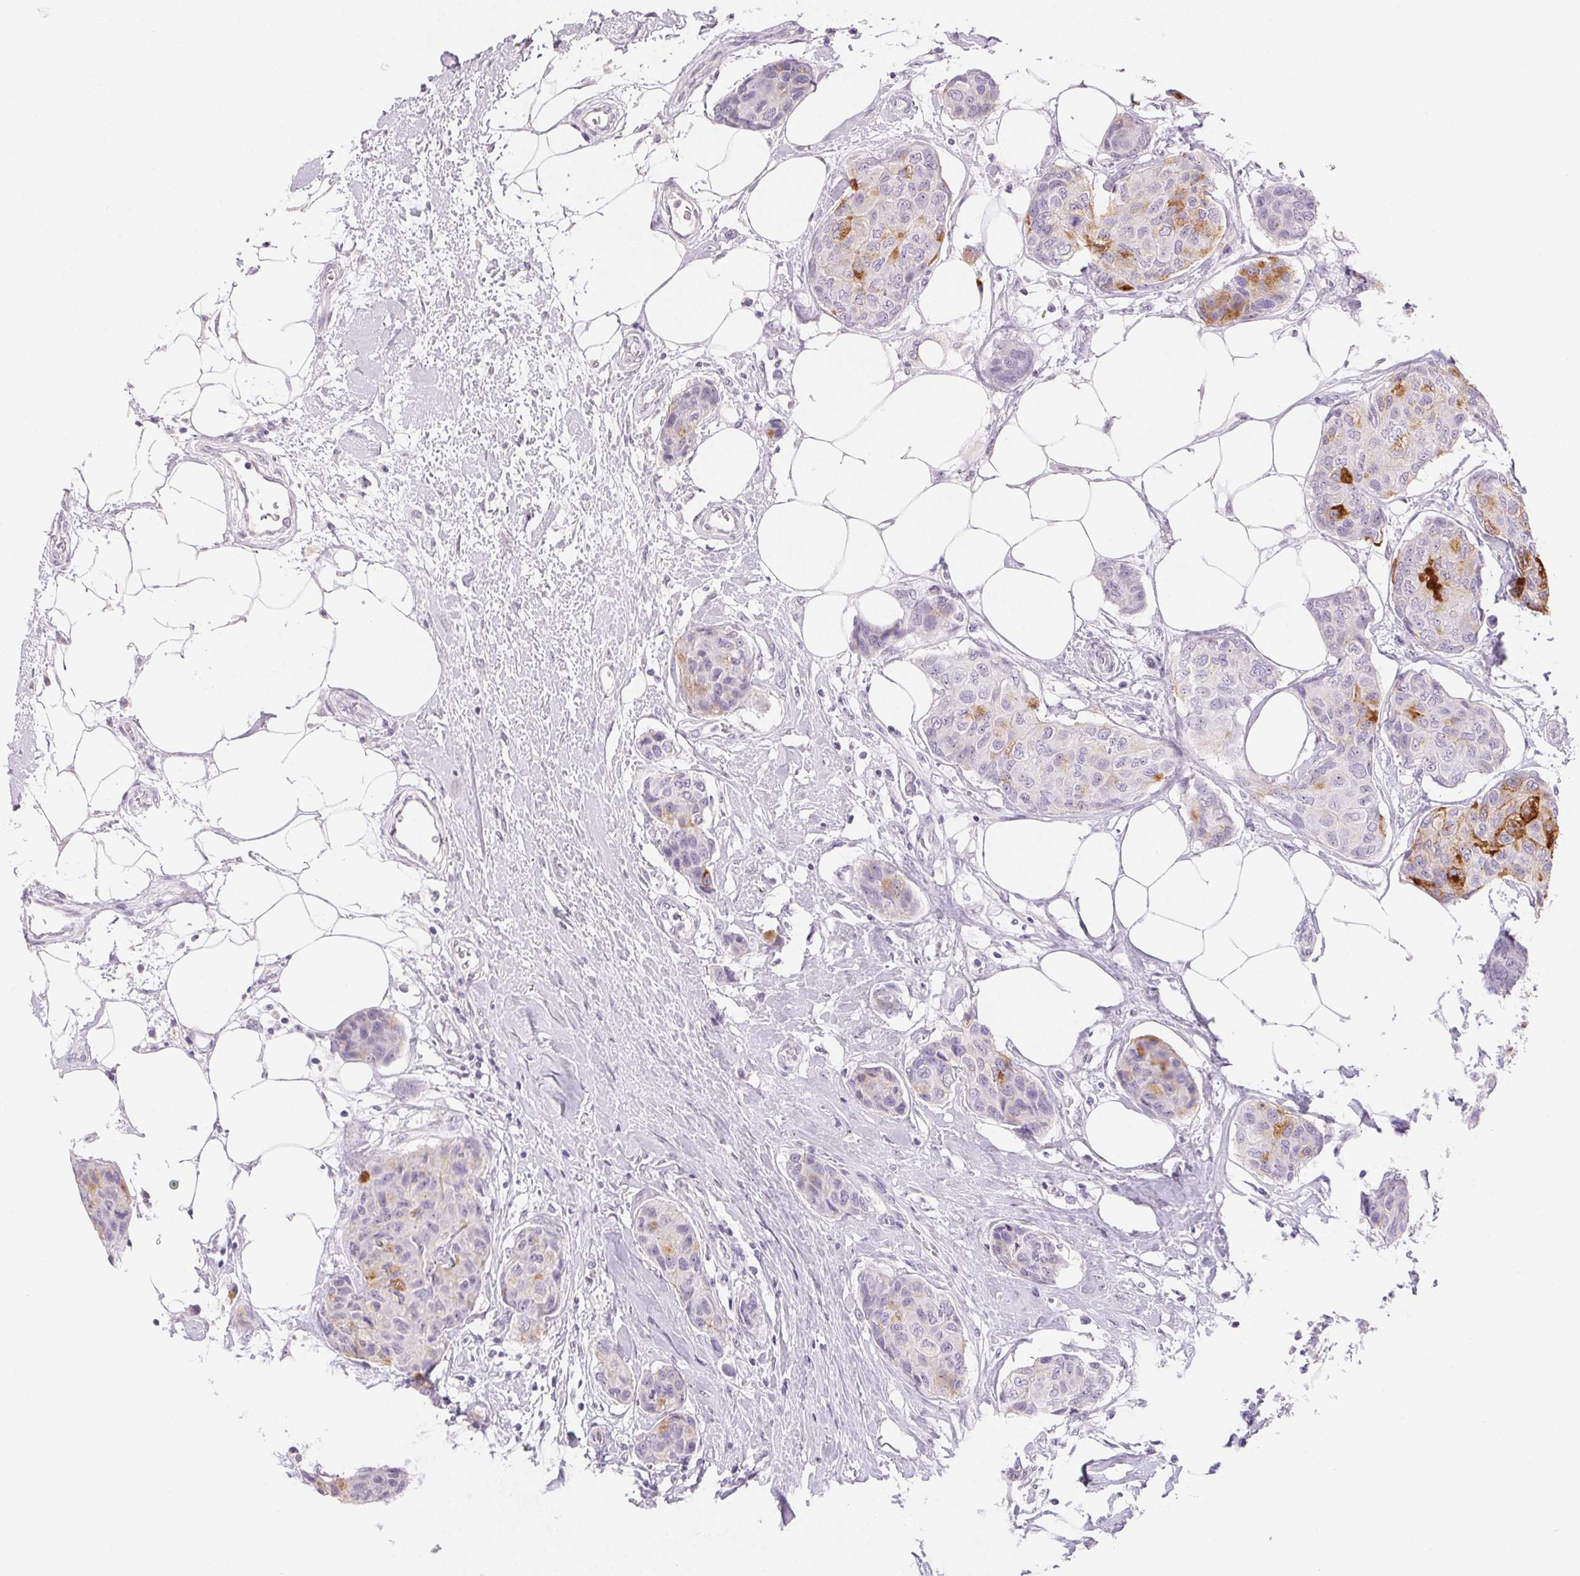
{"staining": {"intensity": "moderate", "quantity": "<25%", "location": "cytoplasmic/membranous"}, "tissue": "breast cancer", "cell_type": "Tumor cells", "image_type": "cancer", "snomed": [{"axis": "morphology", "description": "Duct carcinoma"}, {"axis": "topography", "description": "Breast"}], "caption": "Protein analysis of breast cancer tissue exhibits moderate cytoplasmic/membranous positivity in about <25% of tumor cells.", "gene": "BPIFB2", "patient": {"sex": "female", "age": 80}}